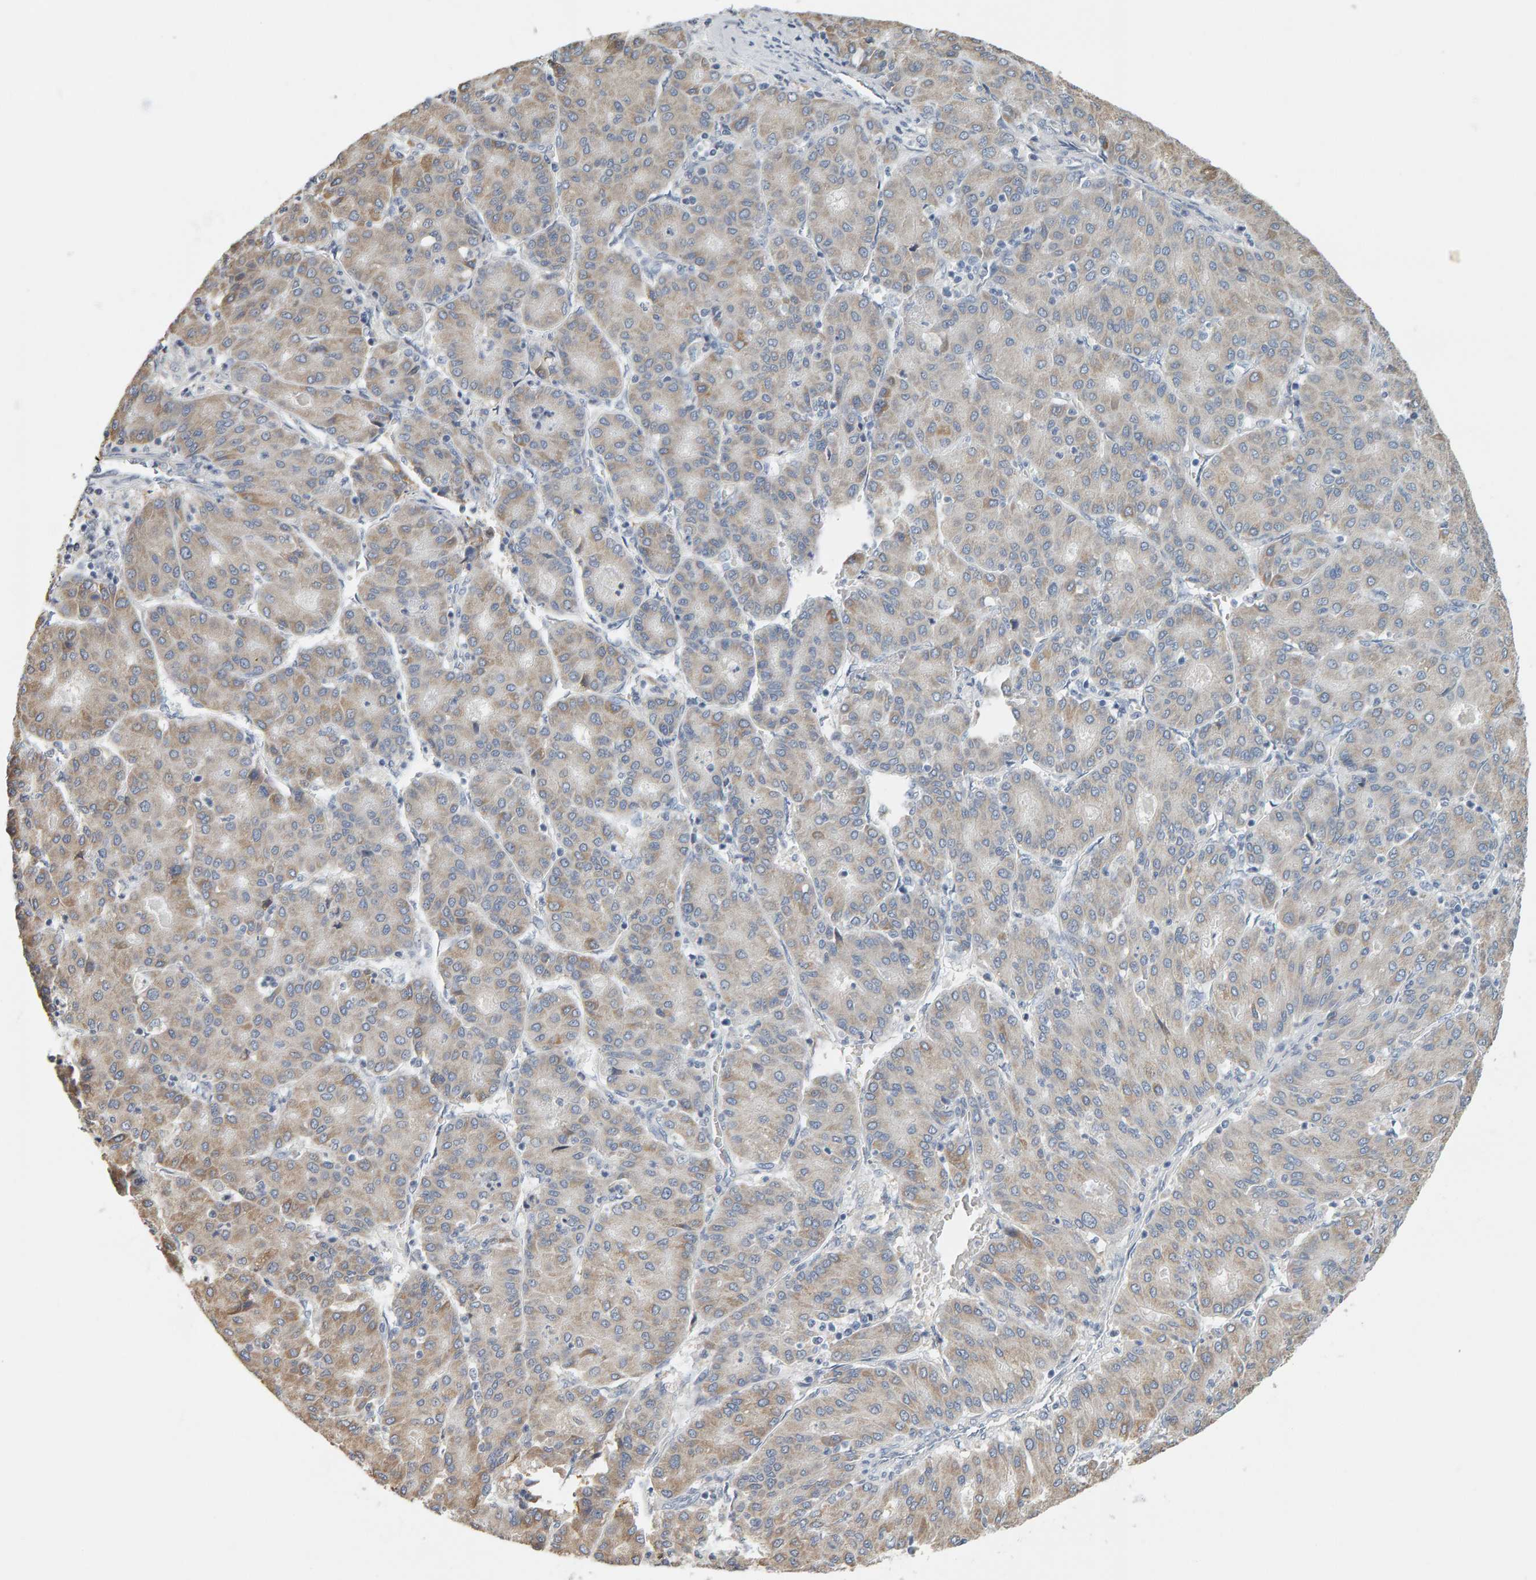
{"staining": {"intensity": "weak", "quantity": ">75%", "location": "cytoplasmic/membranous"}, "tissue": "liver cancer", "cell_type": "Tumor cells", "image_type": "cancer", "snomed": [{"axis": "morphology", "description": "Carcinoma, Hepatocellular, NOS"}, {"axis": "topography", "description": "Liver"}], "caption": "This is an image of immunohistochemistry staining of liver cancer (hepatocellular carcinoma), which shows weak positivity in the cytoplasmic/membranous of tumor cells.", "gene": "ADHFE1", "patient": {"sex": "male", "age": 65}}